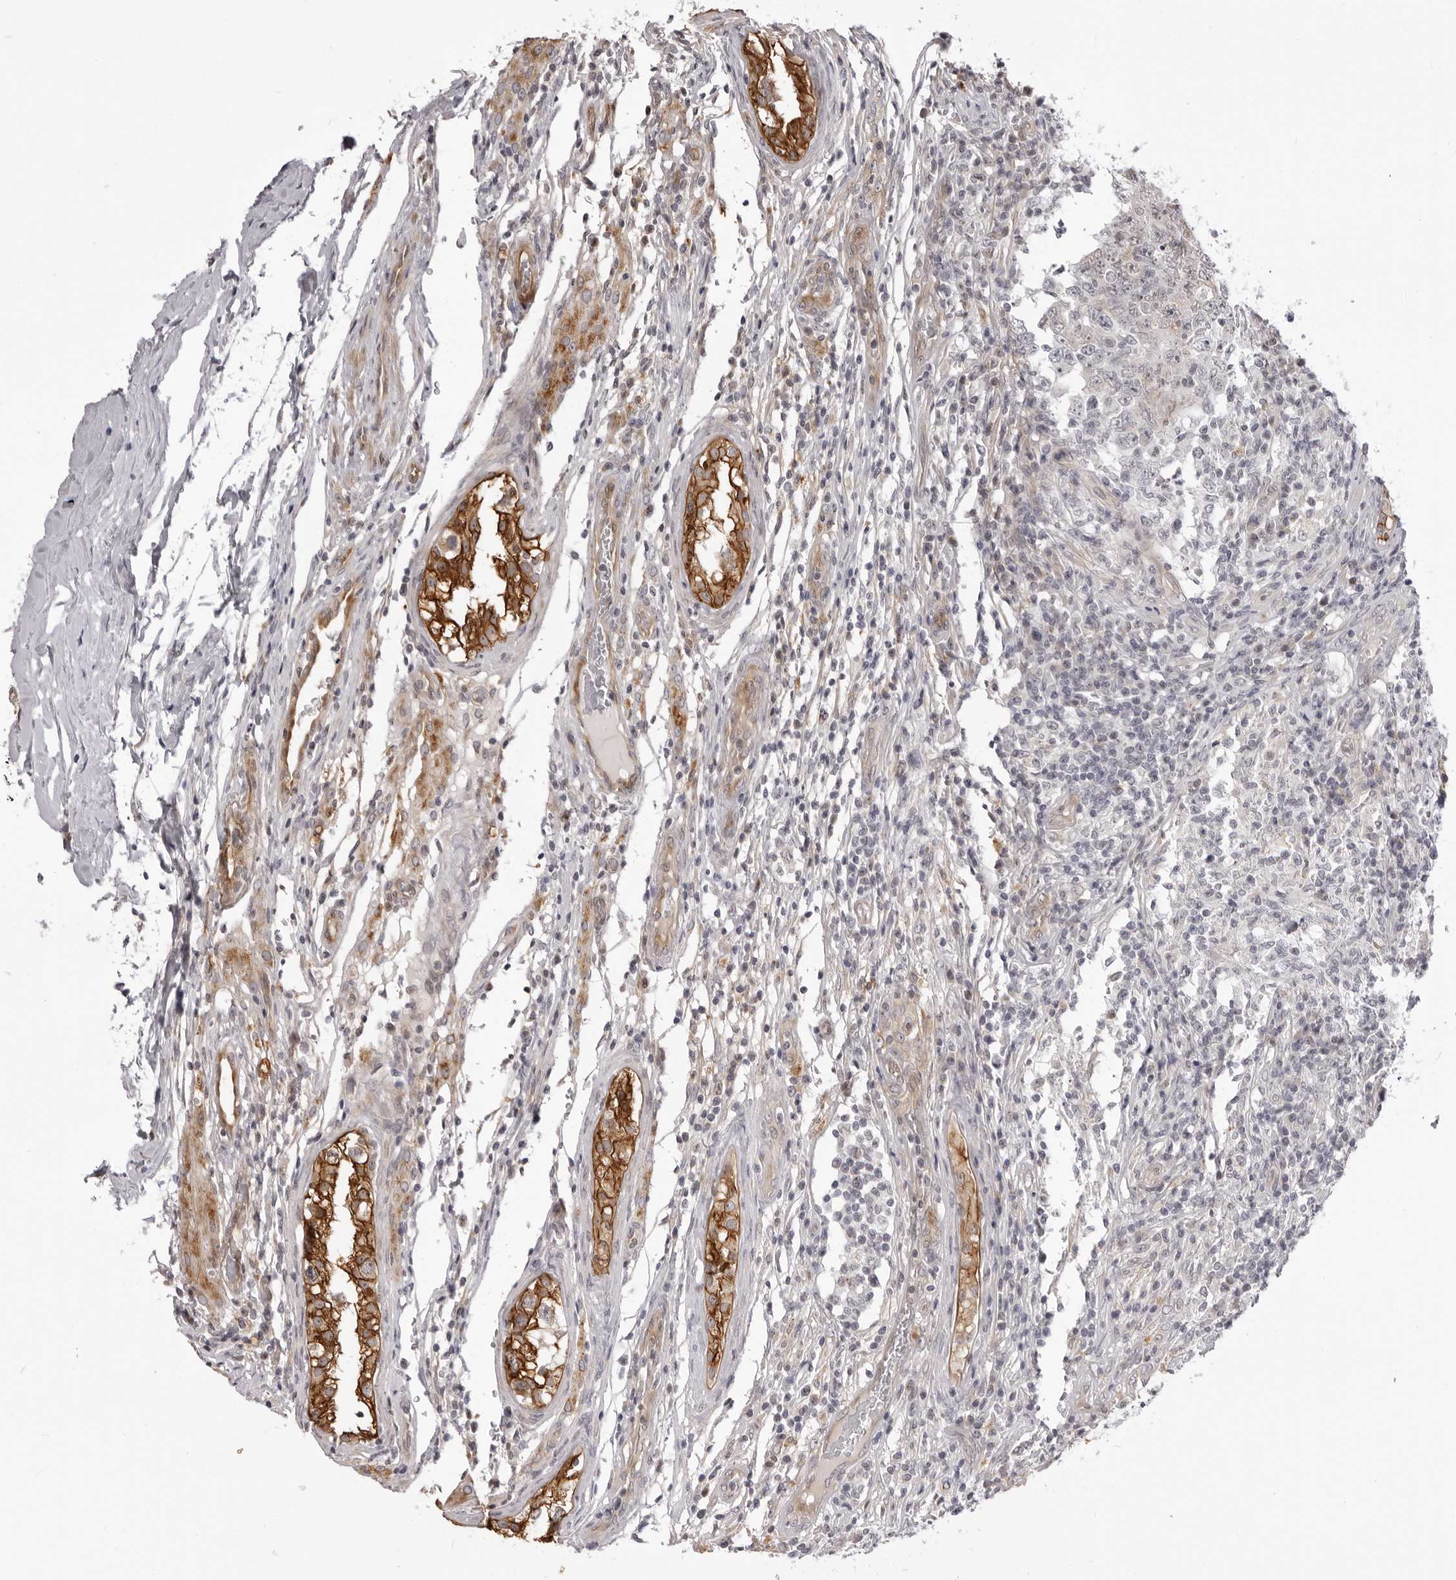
{"staining": {"intensity": "moderate", "quantity": "<25%", "location": "cytoplasmic/membranous"}, "tissue": "testis cancer", "cell_type": "Tumor cells", "image_type": "cancer", "snomed": [{"axis": "morphology", "description": "Carcinoma, Embryonal, NOS"}, {"axis": "topography", "description": "Testis"}], "caption": "The micrograph exhibits a brown stain indicating the presence of a protein in the cytoplasmic/membranous of tumor cells in testis embryonal carcinoma.", "gene": "SUGCT", "patient": {"sex": "male", "age": 26}}